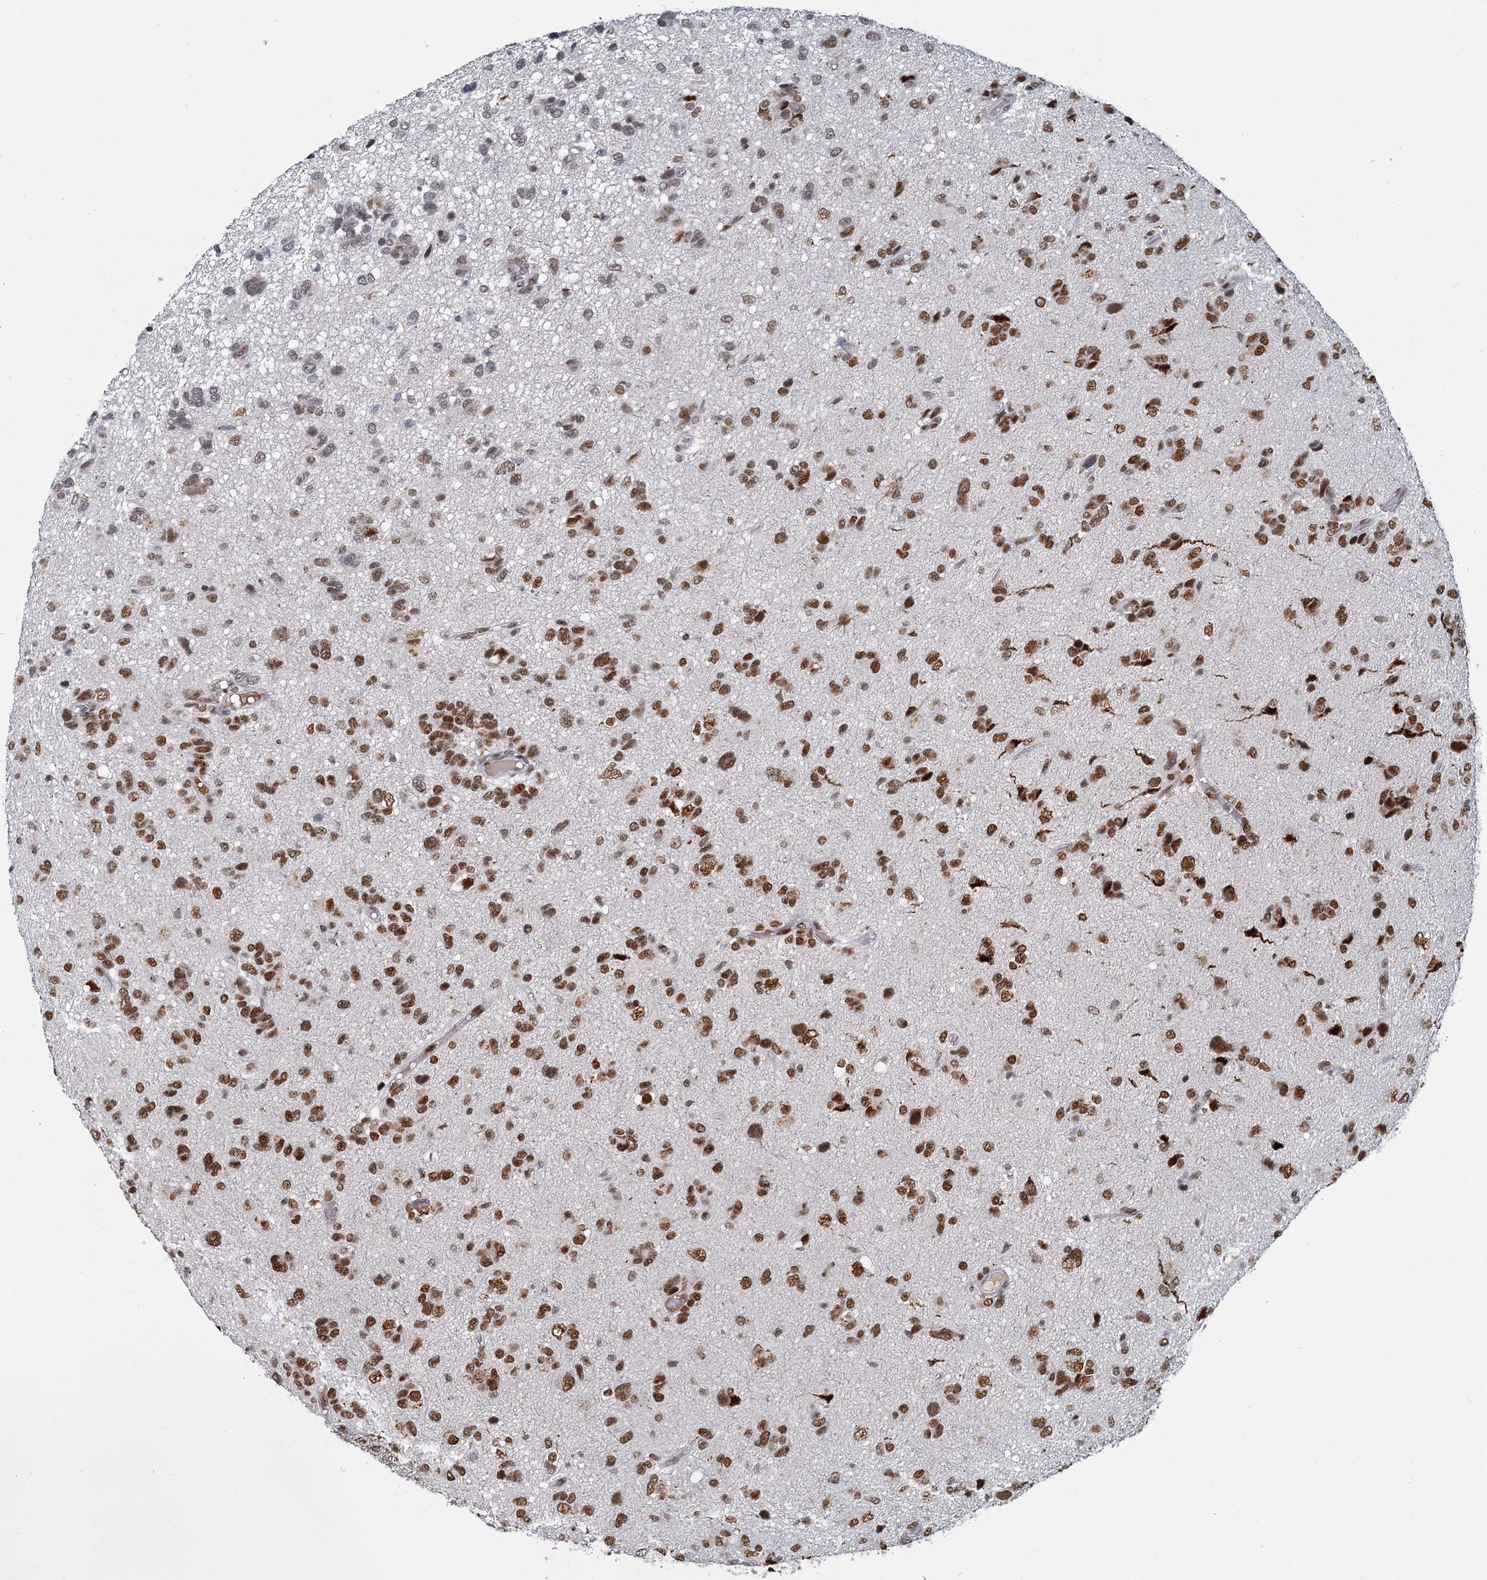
{"staining": {"intensity": "strong", "quantity": ">75%", "location": "nuclear"}, "tissue": "glioma", "cell_type": "Tumor cells", "image_type": "cancer", "snomed": [{"axis": "morphology", "description": "Glioma, malignant, High grade"}, {"axis": "topography", "description": "Brain"}], "caption": "The immunohistochemical stain labels strong nuclear expression in tumor cells of malignant high-grade glioma tissue. (DAB (3,3'-diaminobenzidine) = brown stain, brightfield microscopy at high magnification).", "gene": "RPRD1A", "patient": {"sex": "female", "age": 59}}